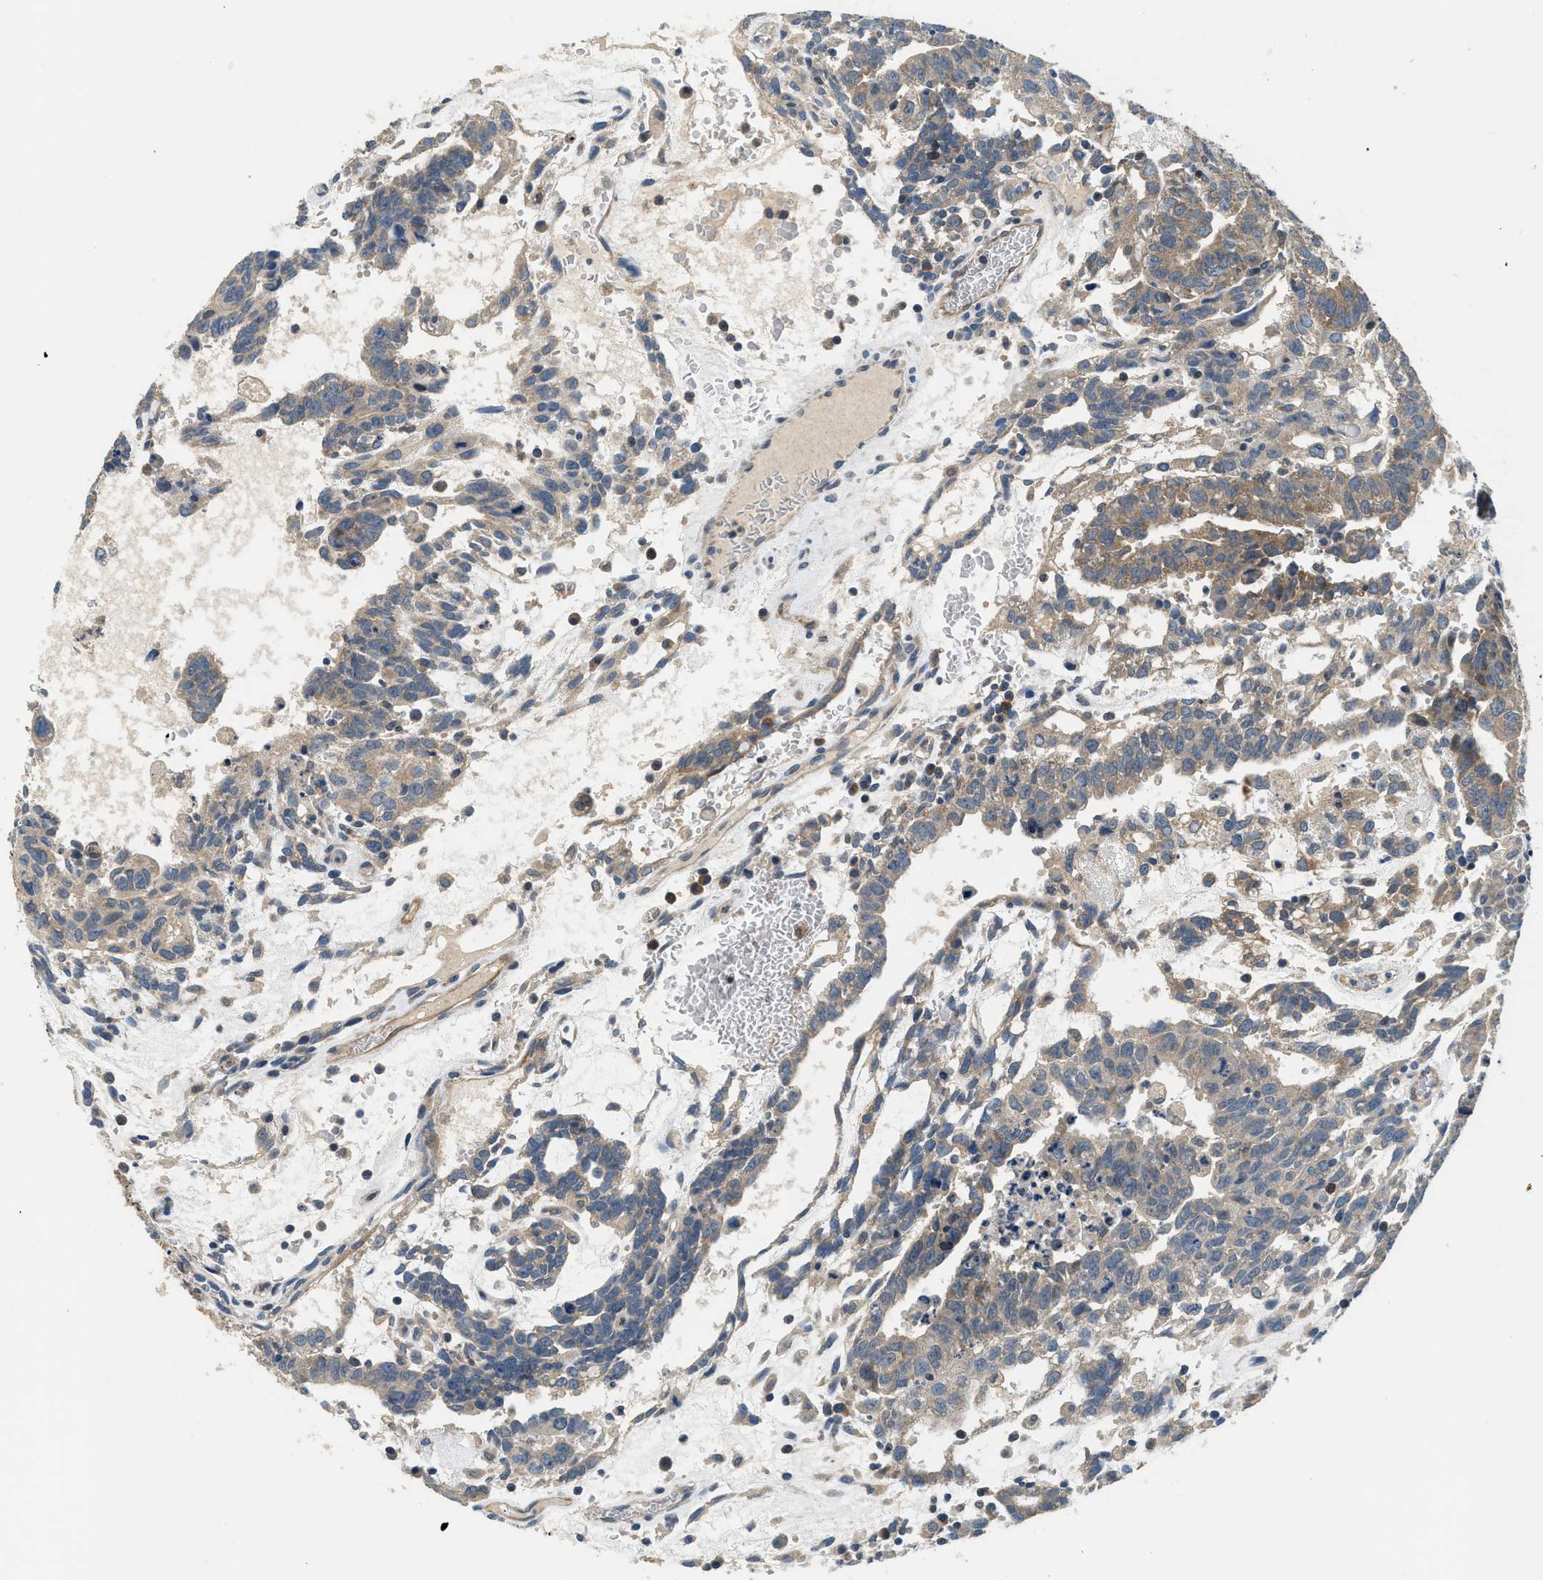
{"staining": {"intensity": "weak", "quantity": ">75%", "location": "cytoplasmic/membranous"}, "tissue": "testis cancer", "cell_type": "Tumor cells", "image_type": "cancer", "snomed": [{"axis": "morphology", "description": "Seminoma, NOS"}, {"axis": "morphology", "description": "Carcinoma, Embryonal, NOS"}, {"axis": "topography", "description": "Testis"}], "caption": "There is low levels of weak cytoplasmic/membranous staining in tumor cells of seminoma (testis), as demonstrated by immunohistochemical staining (brown color).", "gene": "SSH2", "patient": {"sex": "male", "age": 52}}